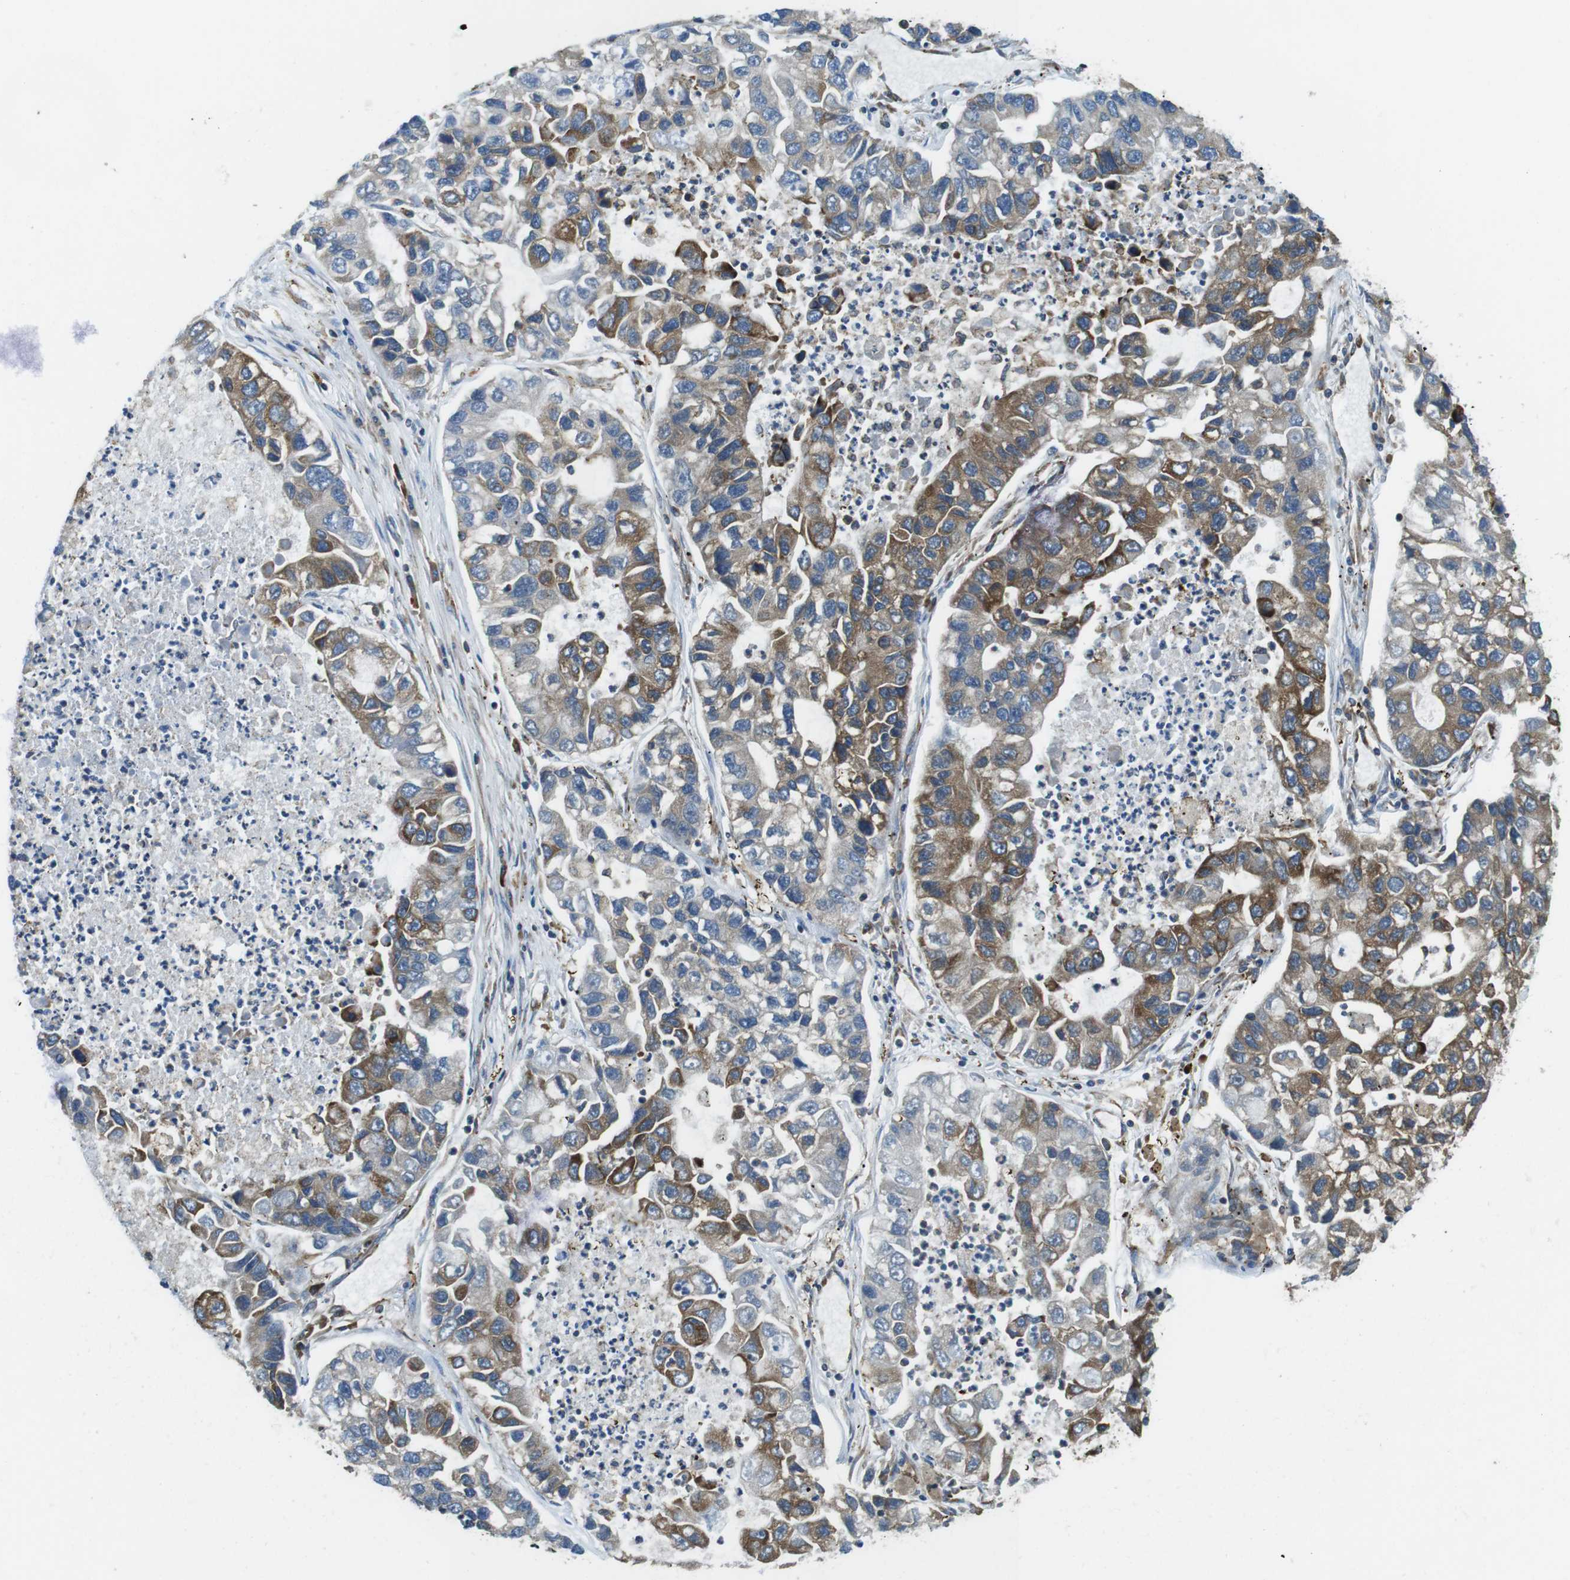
{"staining": {"intensity": "weak", "quantity": "25%-75%", "location": "cytoplasmic/membranous"}, "tissue": "lung cancer", "cell_type": "Tumor cells", "image_type": "cancer", "snomed": [{"axis": "morphology", "description": "Adenocarcinoma, NOS"}, {"axis": "topography", "description": "Lung"}], "caption": "This is an image of immunohistochemistry (IHC) staining of lung cancer, which shows weak expression in the cytoplasmic/membranous of tumor cells.", "gene": "UGGT1", "patient": {"sex": "female", "age": 51}}